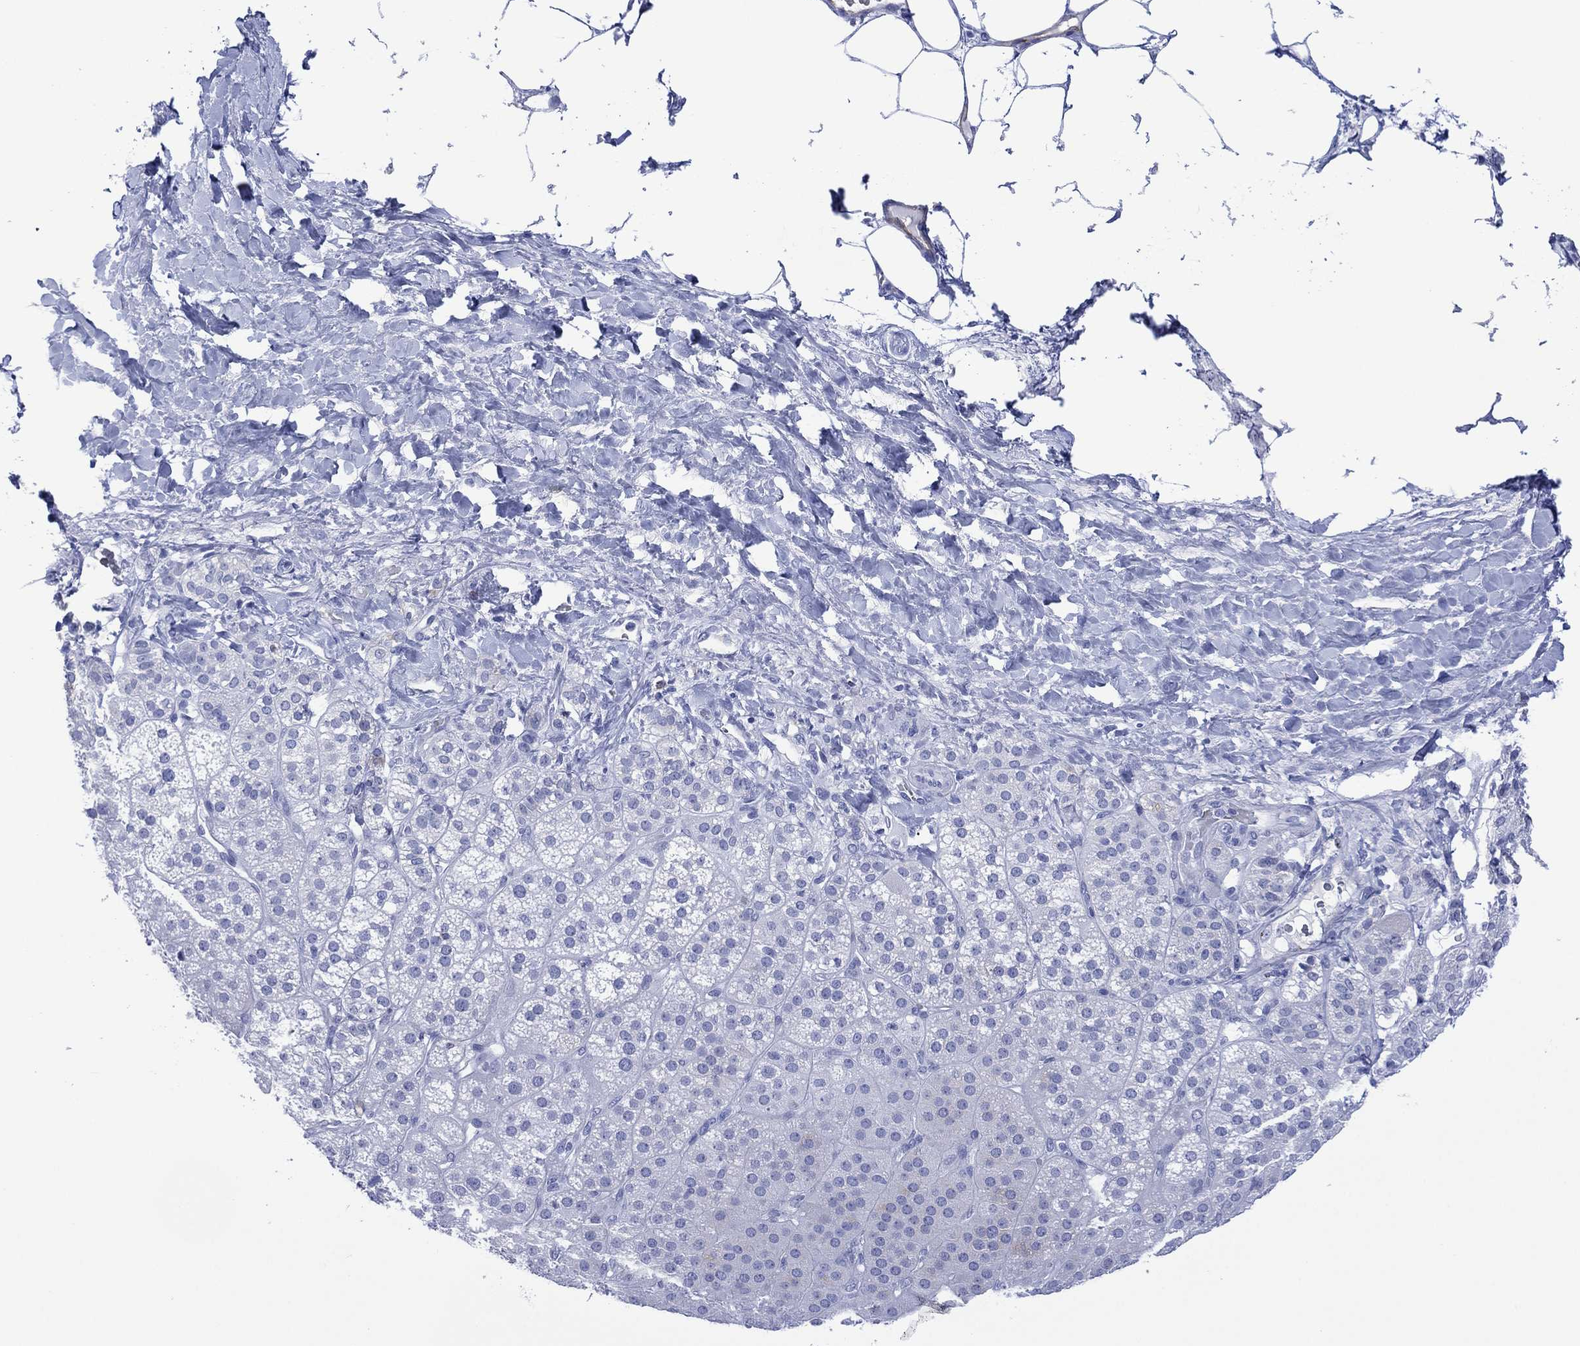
{"staining": {"intensity": "negative", "quantity": "none", "location": "none"}, "tissue": "adrenal gland", "cell_type": "Glandular cells", "image_type": "normal", "snomed": [{"axis": "morphology", "description": "Normal tissue, NOS"}, {"axis": "topography", "description": "Adrenal gland"}], "caption": "Immunohistochemical staining of benign human adrenal gland shows no significant positivity in glandular cells. (DAB (3,3'-diaminobenzidine) immunohistochemistry, high magnification).", "gene": "DPP4", "patient": {"sex": "male", "age": 57}}